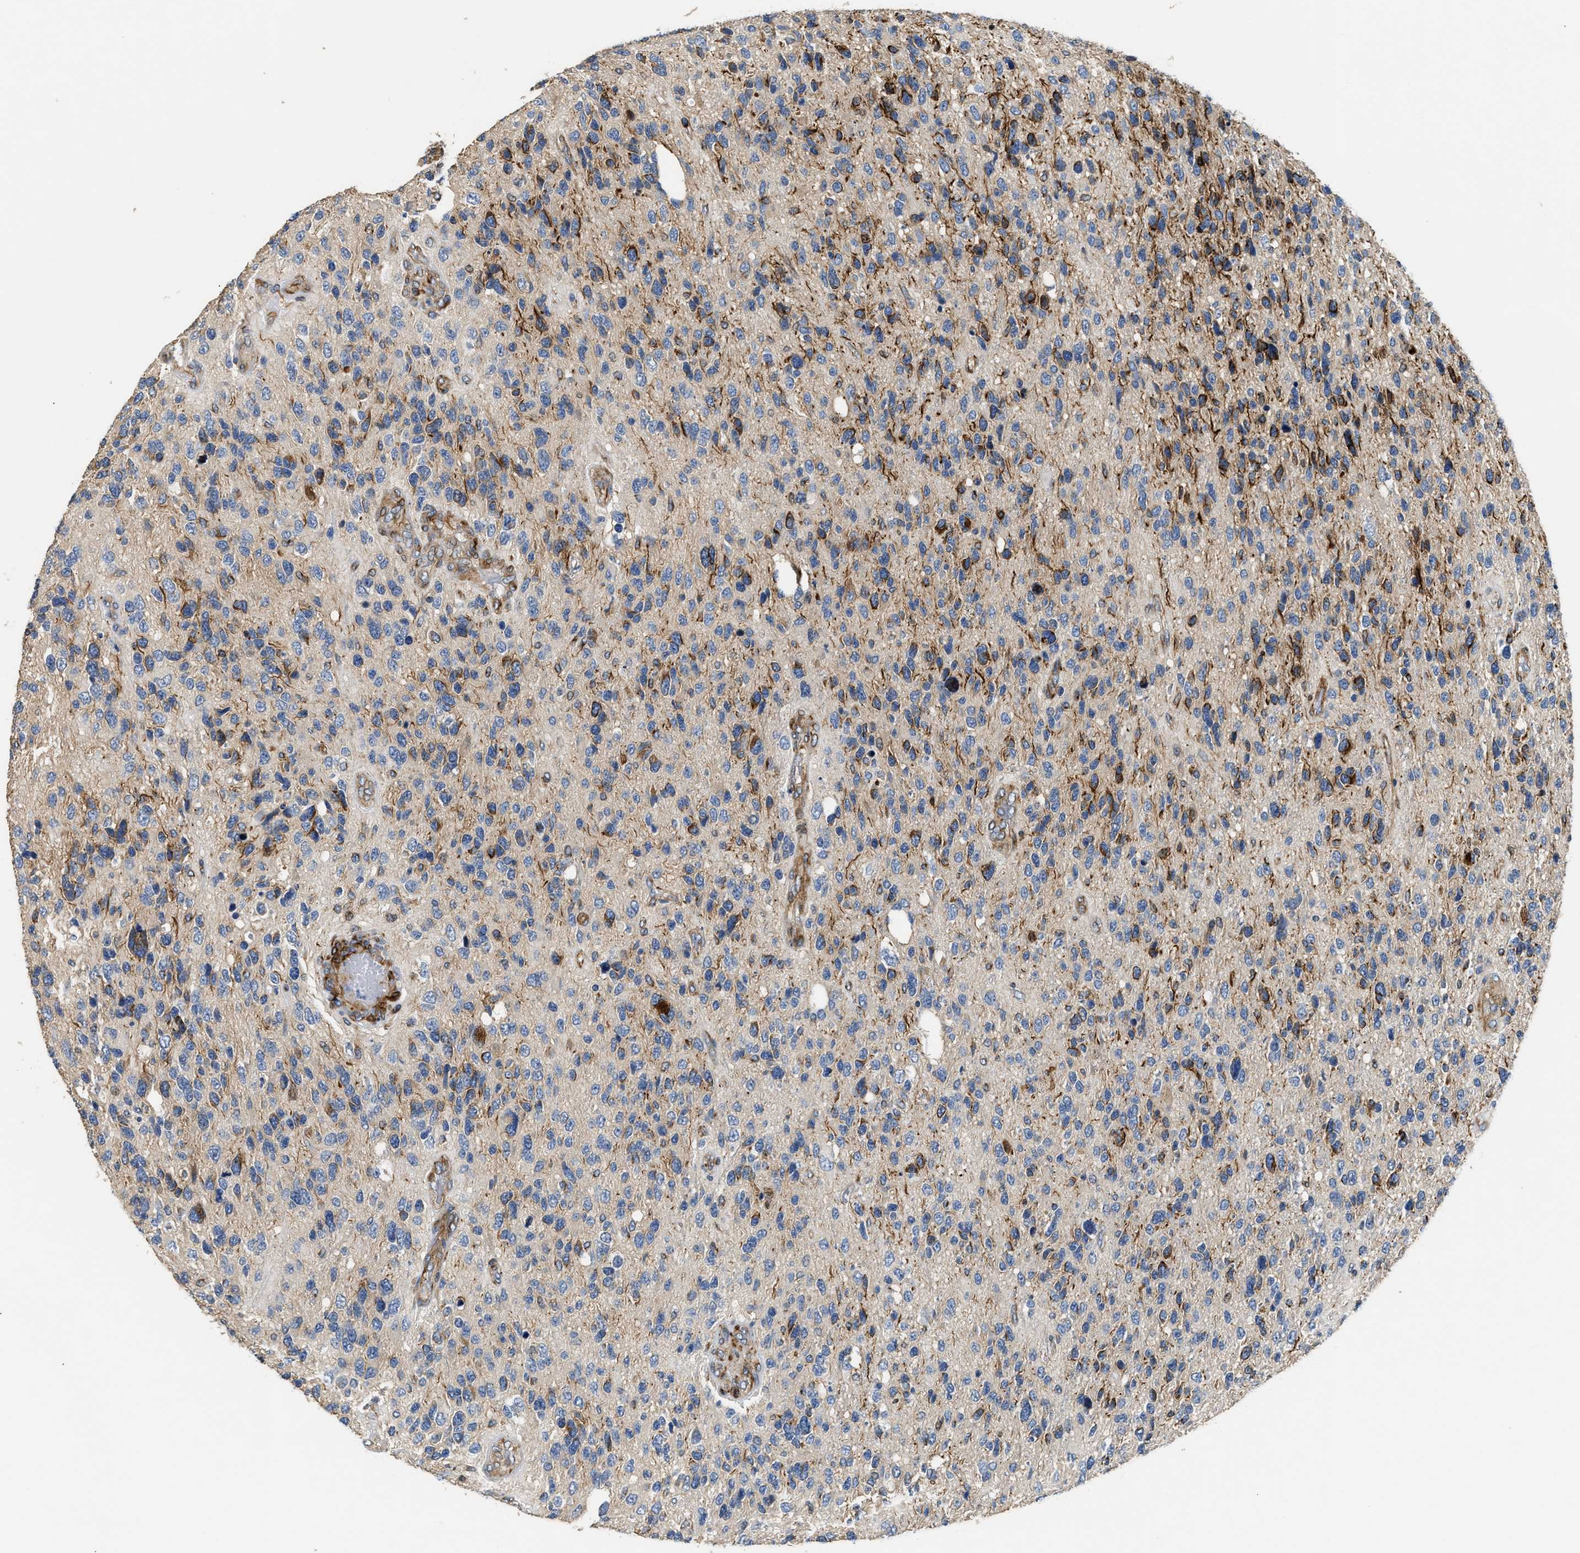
{"staining": {"intensity": "negative", "quantity": "none", "location": "none"}, "tissue": "glioma", "cell_type": "Tumor cells", "image_type": "cancer", "snomed": [{"axis": "morphology", "description": "Glioma, malignant, High grade"}, {"axis": "topography", "description": "Brain"}], "caption": "Malignant glioma (high-grade) was stained to show a protein in brown. There is no significant positivity in tumor cells.", "gene": "IL17RC", "patient": {"sex": "female", "age": 58}}